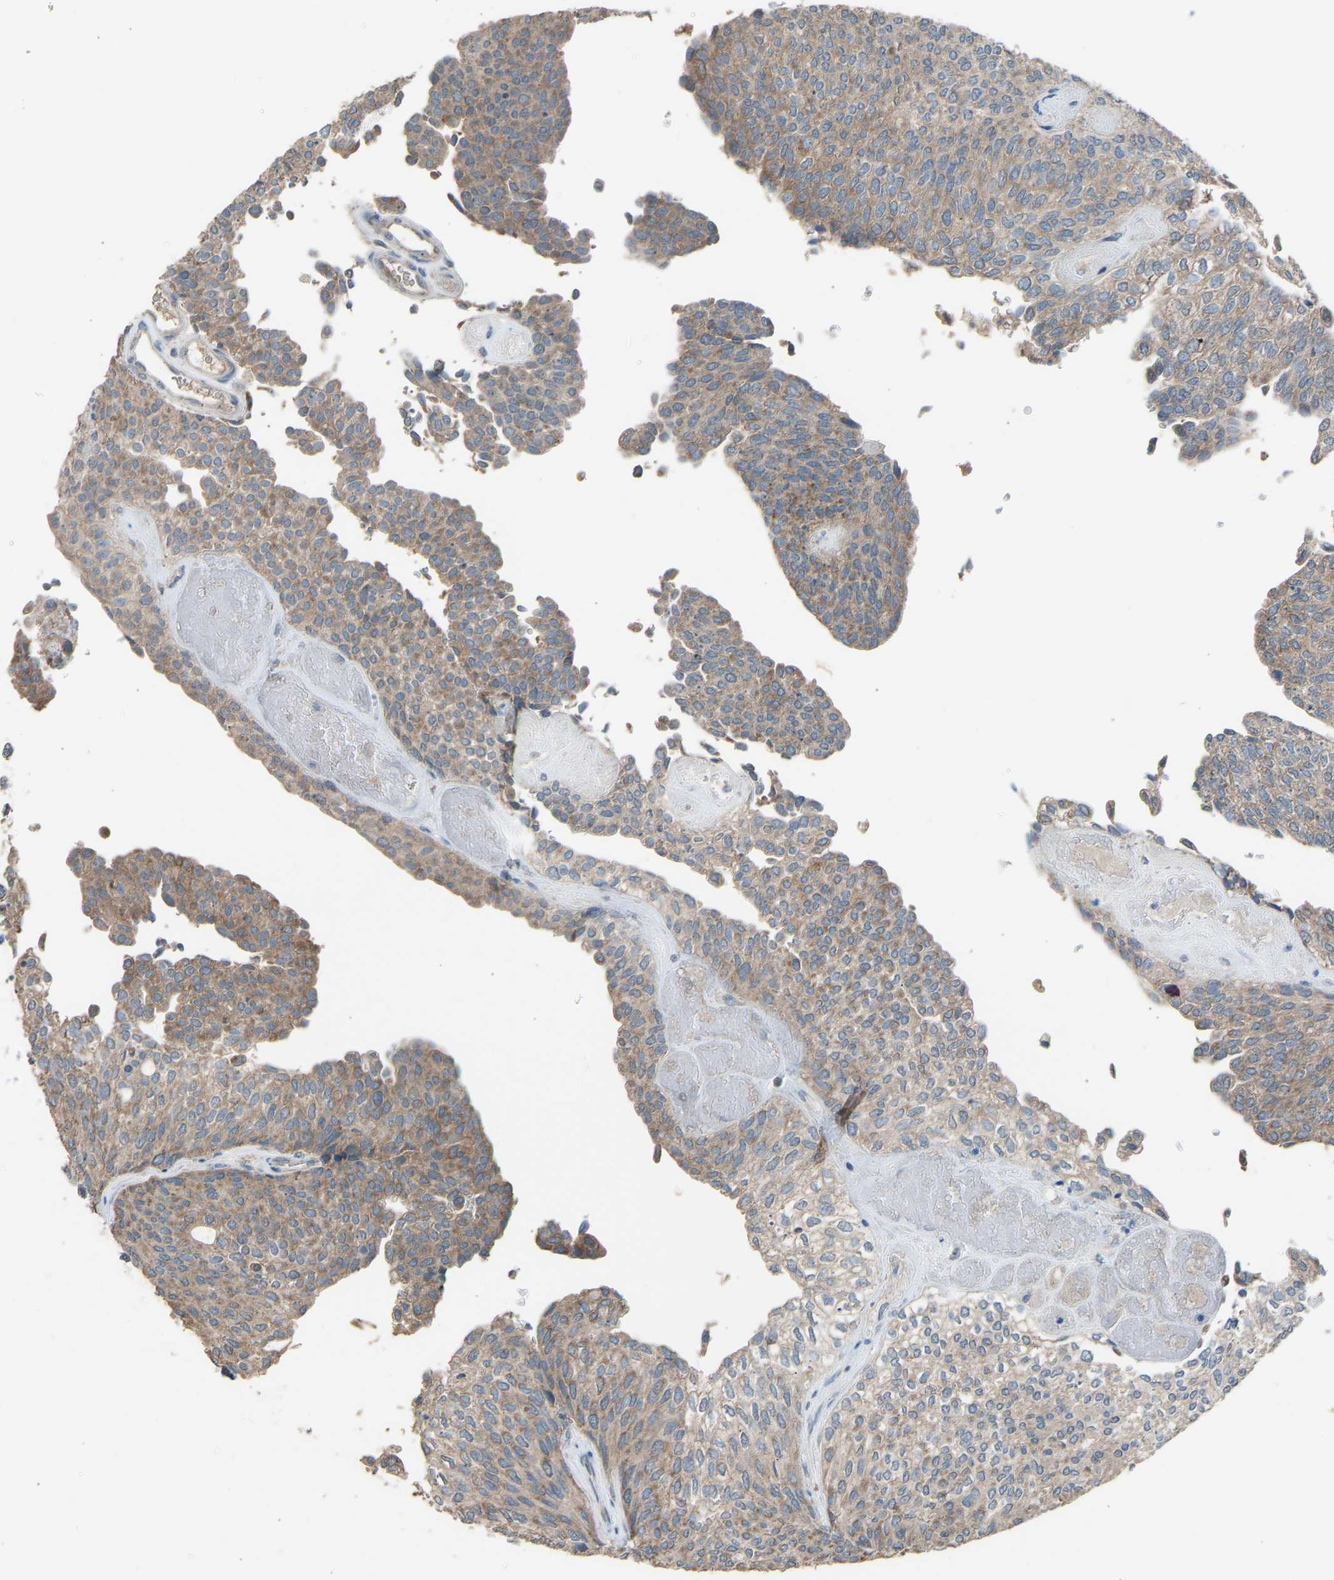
{"staining": {"intensity": "weak", "quantity": "25%-75%", "location": "cytoplasmic/membranous"}, "tissue": "urothelial cancer", "cell_type": "Tumor cells", "image_type": "cancer", "snomed": [{"axis": "morphology", "description": "Urothelial carcinoma, Low grade"}, {"axis": "topography", "description": "Urinary bladder"}], "caption": "Protein analysis of urothelial cancer tissue exhibits weak cytoplasmic/membranous staining in approximately 25%-75% of tumor cells.", "gene": "TGFBR3", "patient": {"sex": "female", "age": 79}}